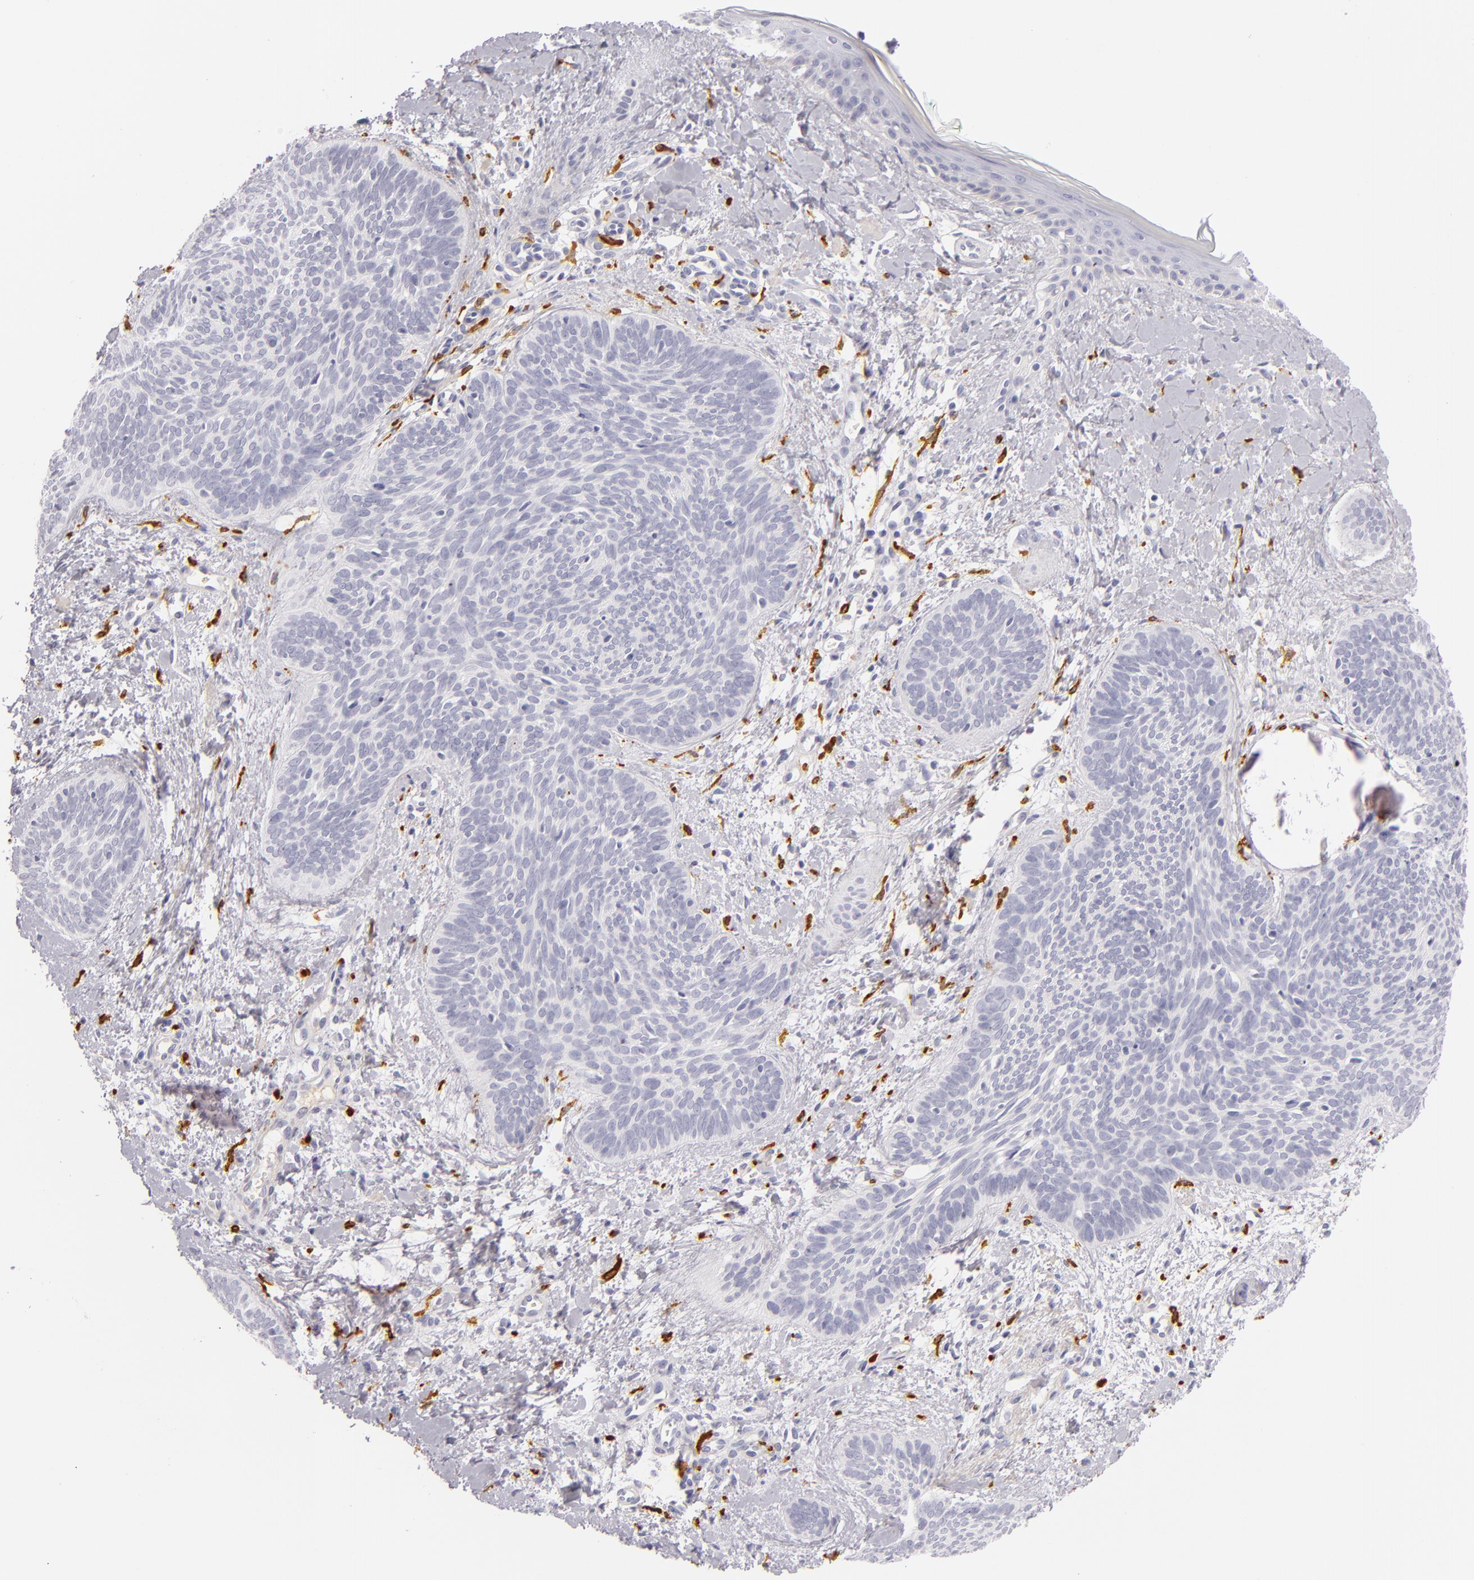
{"staining": {"intensity": "negative", "quantity": "none", "location": "none"}, "tissue": "skin cancer", "cell_type": "Tumor cells", "image_type": "cancer", "snomed": [{"axis": "morphology", "description": "Basal cell carcinoma"}, {"axis": "topography", "description": "Skin"}], "caption": "Histopathology image shows no significant protein positivity in tumor cells of skin cancer.", "gene": "TPSD1", "patient": {"sex": "female", "age": 81}}